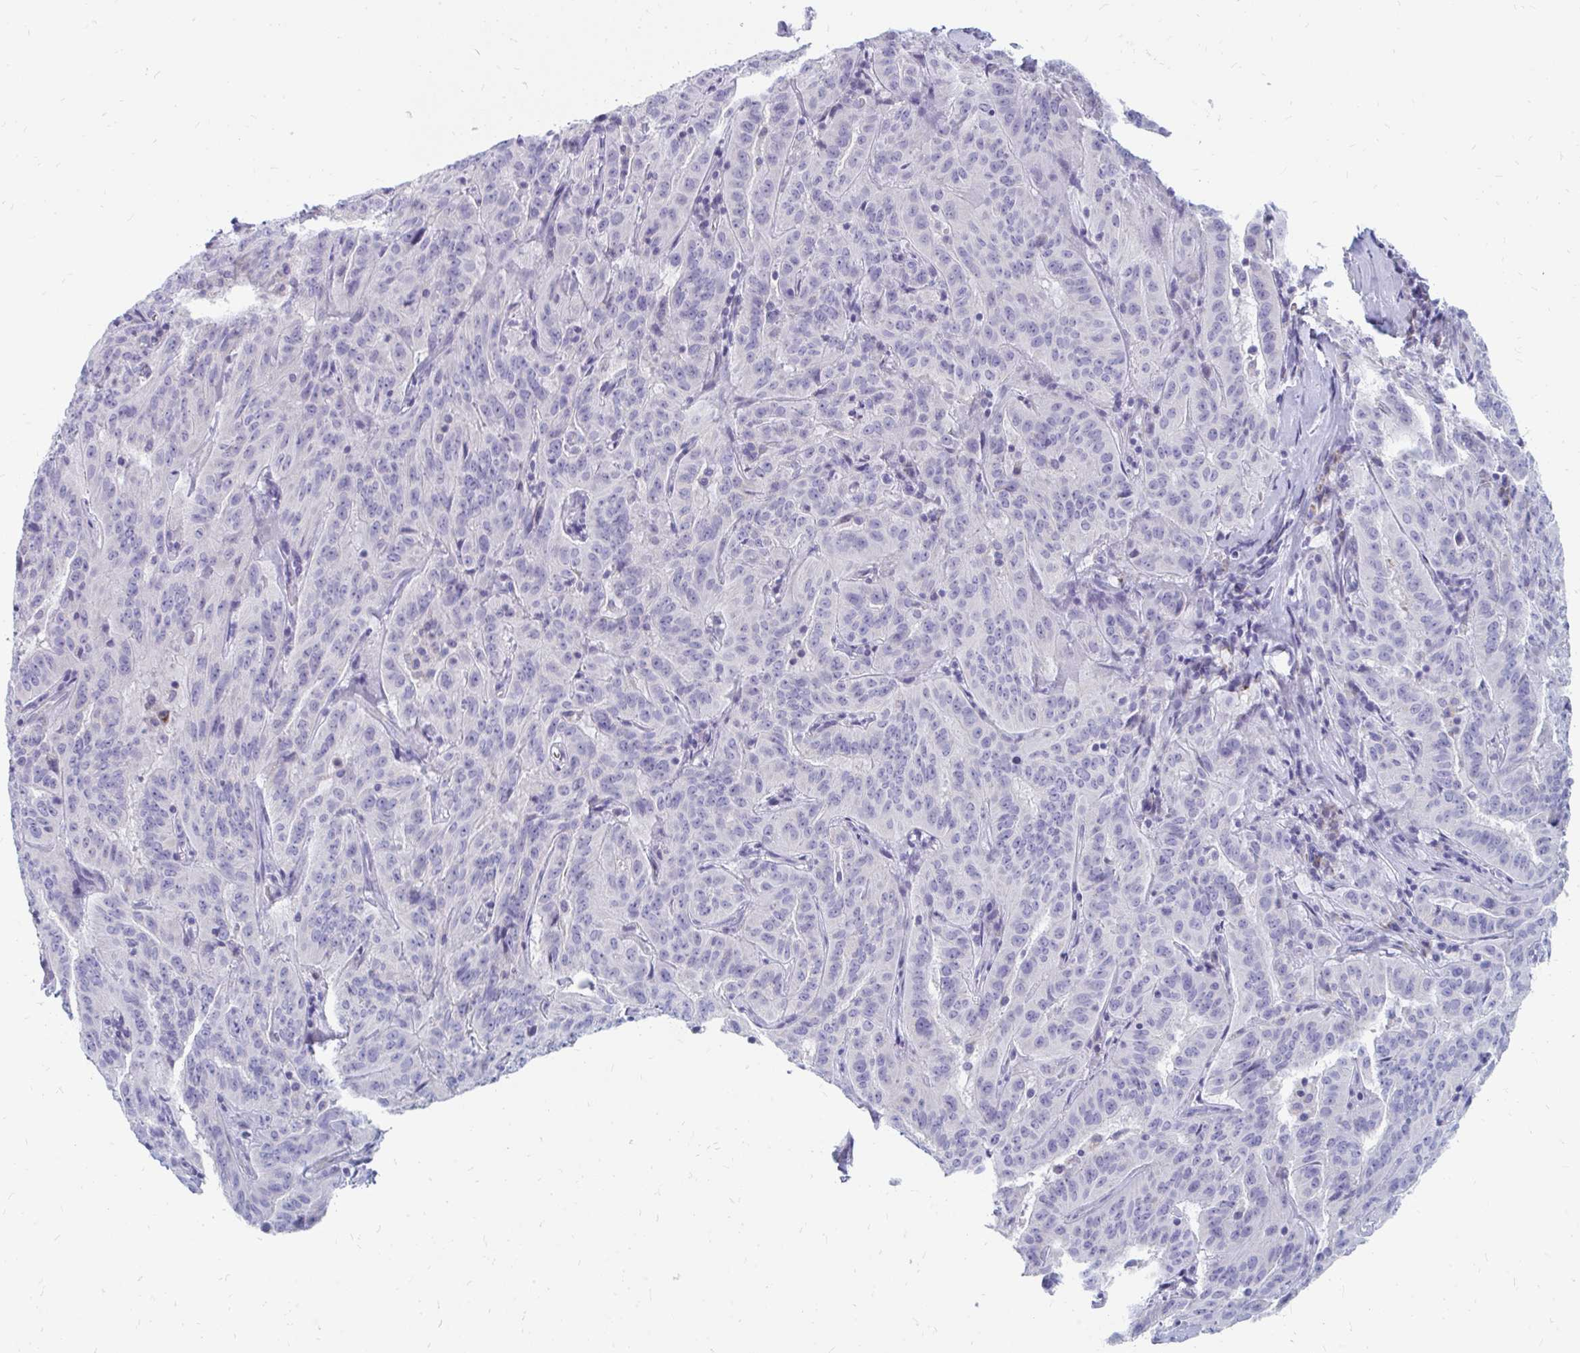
{"staining": {"intensity": "negative", "quantity": "none", "location": "none"}, "tissue": "pancreatic cancer", "cell_type": "Tumor cells", "image_type": "cancer", "snomed": [{"axis": "morphology", "description": "Adenocarcinoma, NOS"}, {"axis": "topography", "description": "Pancreas"}], "caption": "Immunohistochemistry image of human pancreatic cancer (adenocarcinoma) stained for a protein (brown), which reveals no staining in tumor cells.", "gene": "OR10V1", "patient": {"sex": "male", "age": 63}}